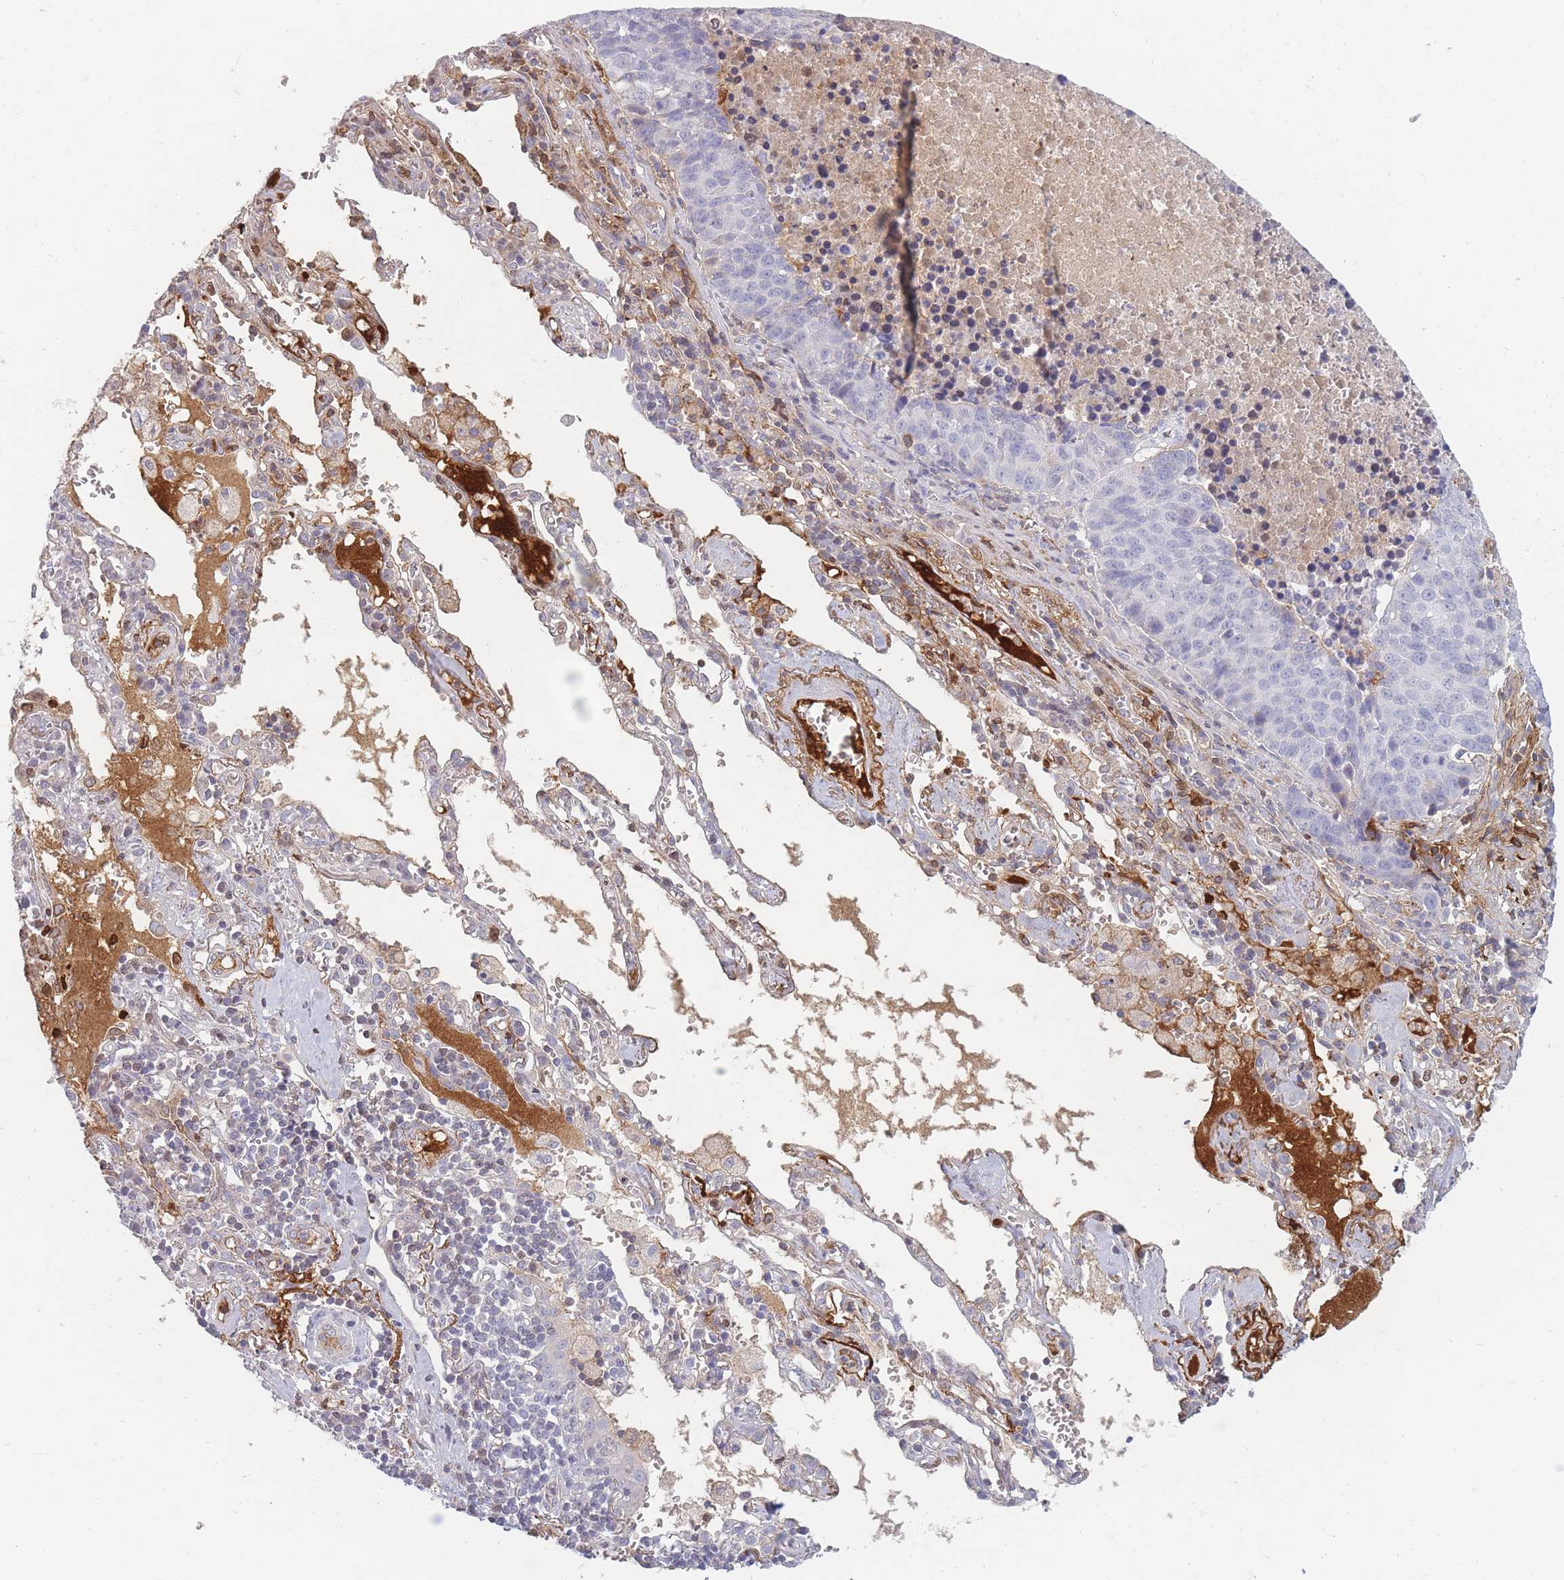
{"staining": {"intensity": "weak", "quantity": "<25%", "location": "nuclear"}, "tissue": "lung cancer", "cell_type": "Tumor cells", "image_type": "cancer", "snomed": [{"axis": "morphology", "description": "Squamous cell carcinoma, NOS"}, {"axis": "topography", "description": "Lung"}], "caption": "Histopathology image shows no significant protein staining in tumor cells of squamous cell carcinoma (lung).", "gene": "PRG4", "patient": {"sex": "female", "age": 66}}